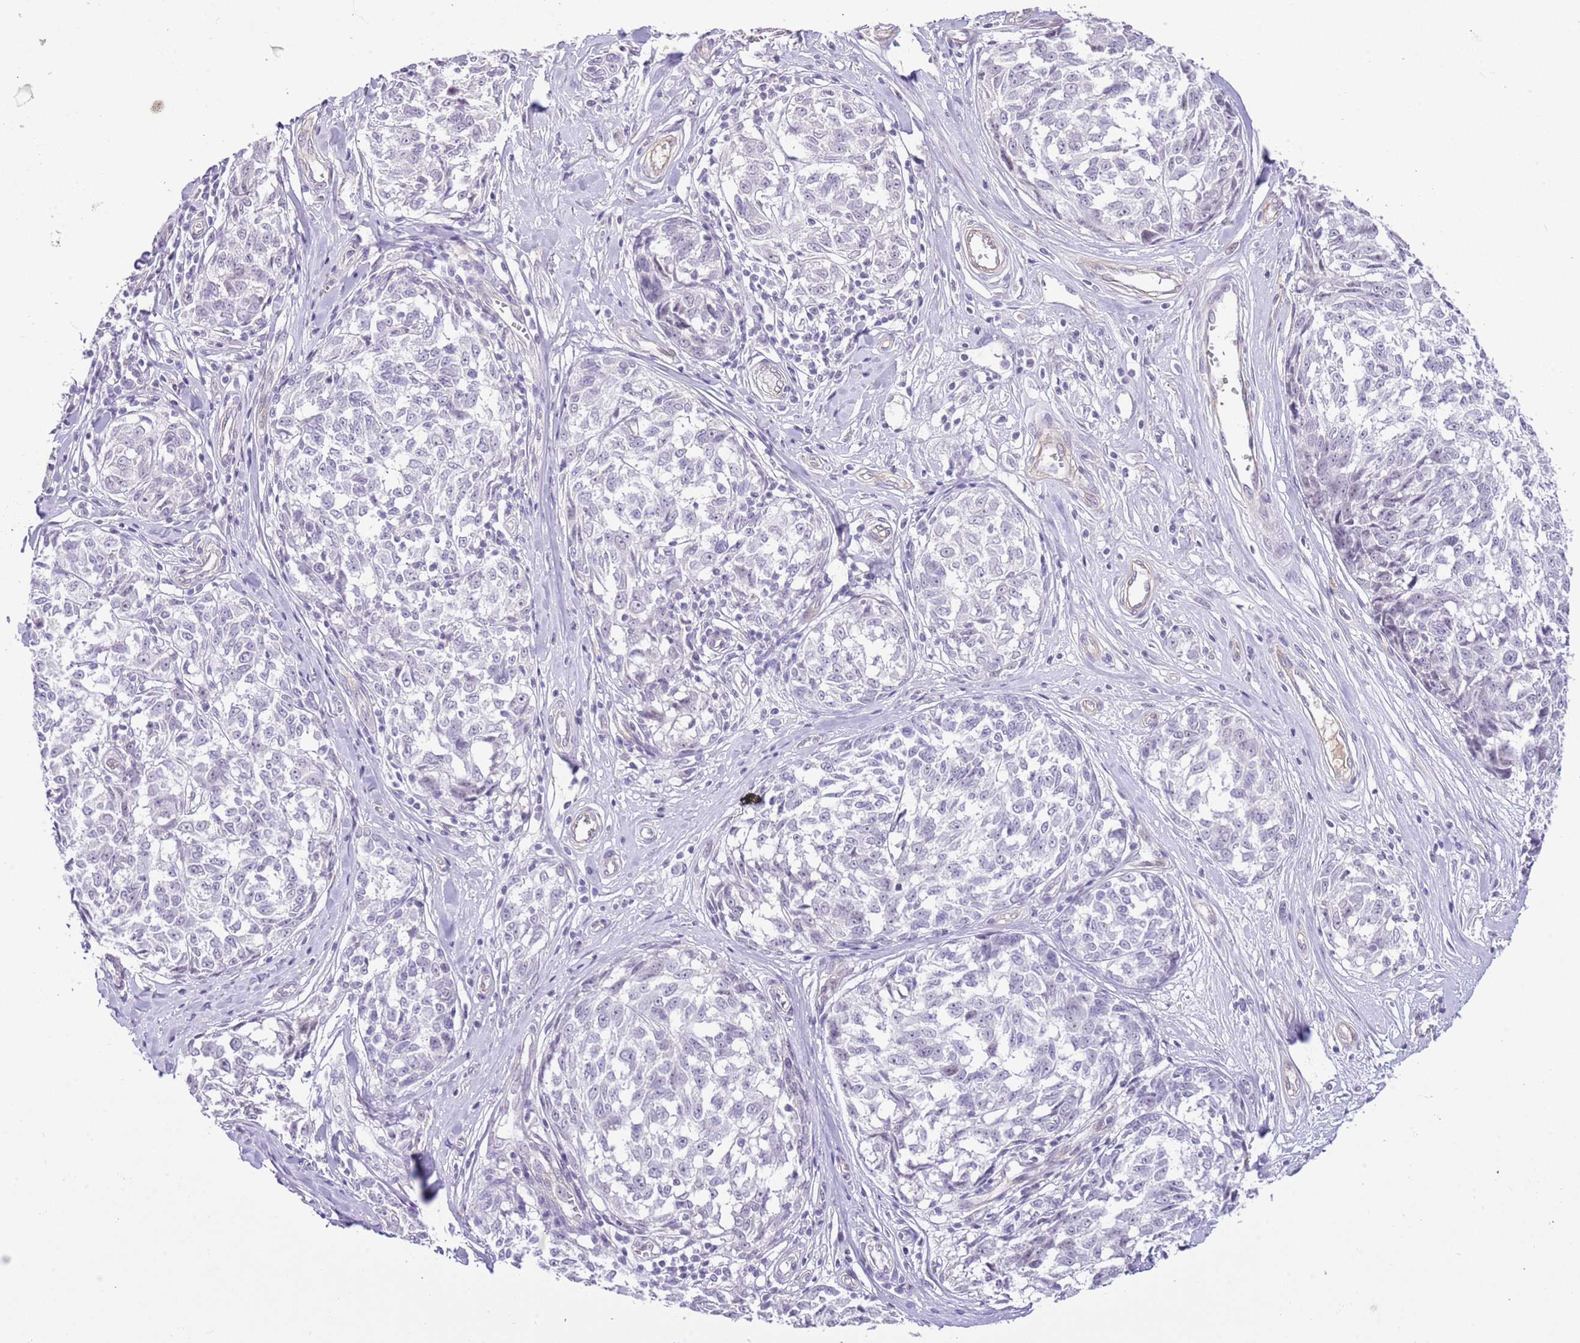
{"staining": {"intensity": "negative", "quantity": "none", "location": "none"}, "tissue": "melanoma", "cell_type": "Tumor cells", "image_type": "cancer", "snomed": [{"axis": "morphology", "description": "Normal tissue, NOS"}, {"axis": "morphology", "description": "Malignant melanoma, NOS"}, {"axis": "topography", "description": "Skin"}], "caption": "DAB immunohistochemical staining of melanoma demonstrates no significant positivity in tumor cells. The staining is performed using DAB brown chromogen with nuclei counter-stained in using hematoxylin.", "gene": "MIDN", "patient": {"sex": "female", "age": 64}}